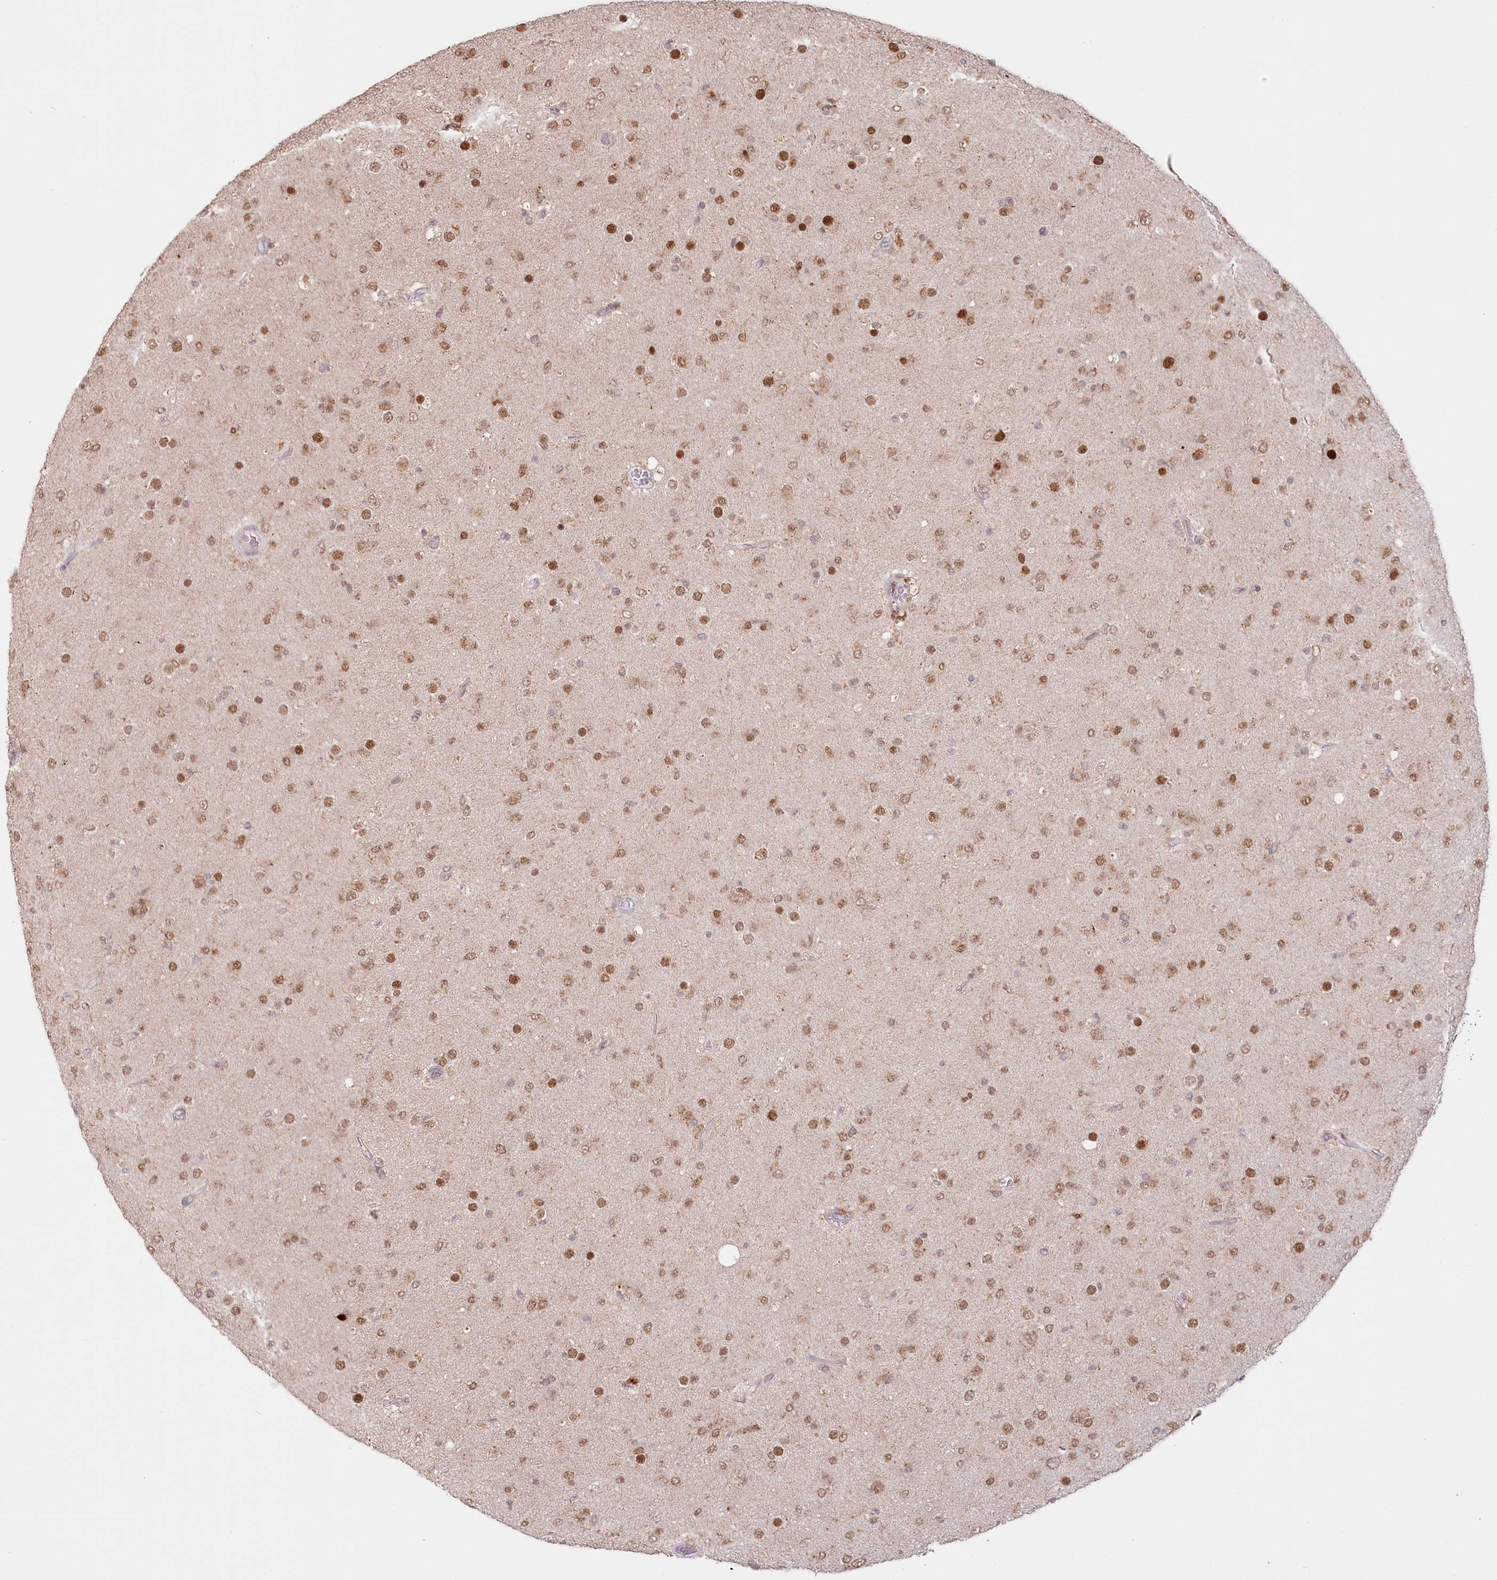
{"staining": {"intensity": "moderate", "quantity": ">75%", "location": "nuclear"}, "tissue": "glioma", "cell_type": "Tumor cells", "image_type": "cancer", "snomed": [{"axis": "morphology", "description": "Glioma, malignant, Low grade"}, {"axis": "topography", "description": "Brain"}], "caption": "Glioma tissue exhibits moderate nuclear positivity in approximately >75% of tumor cells", "gene": "PYURF", "patient": {"sex": "male", "age": 65}}